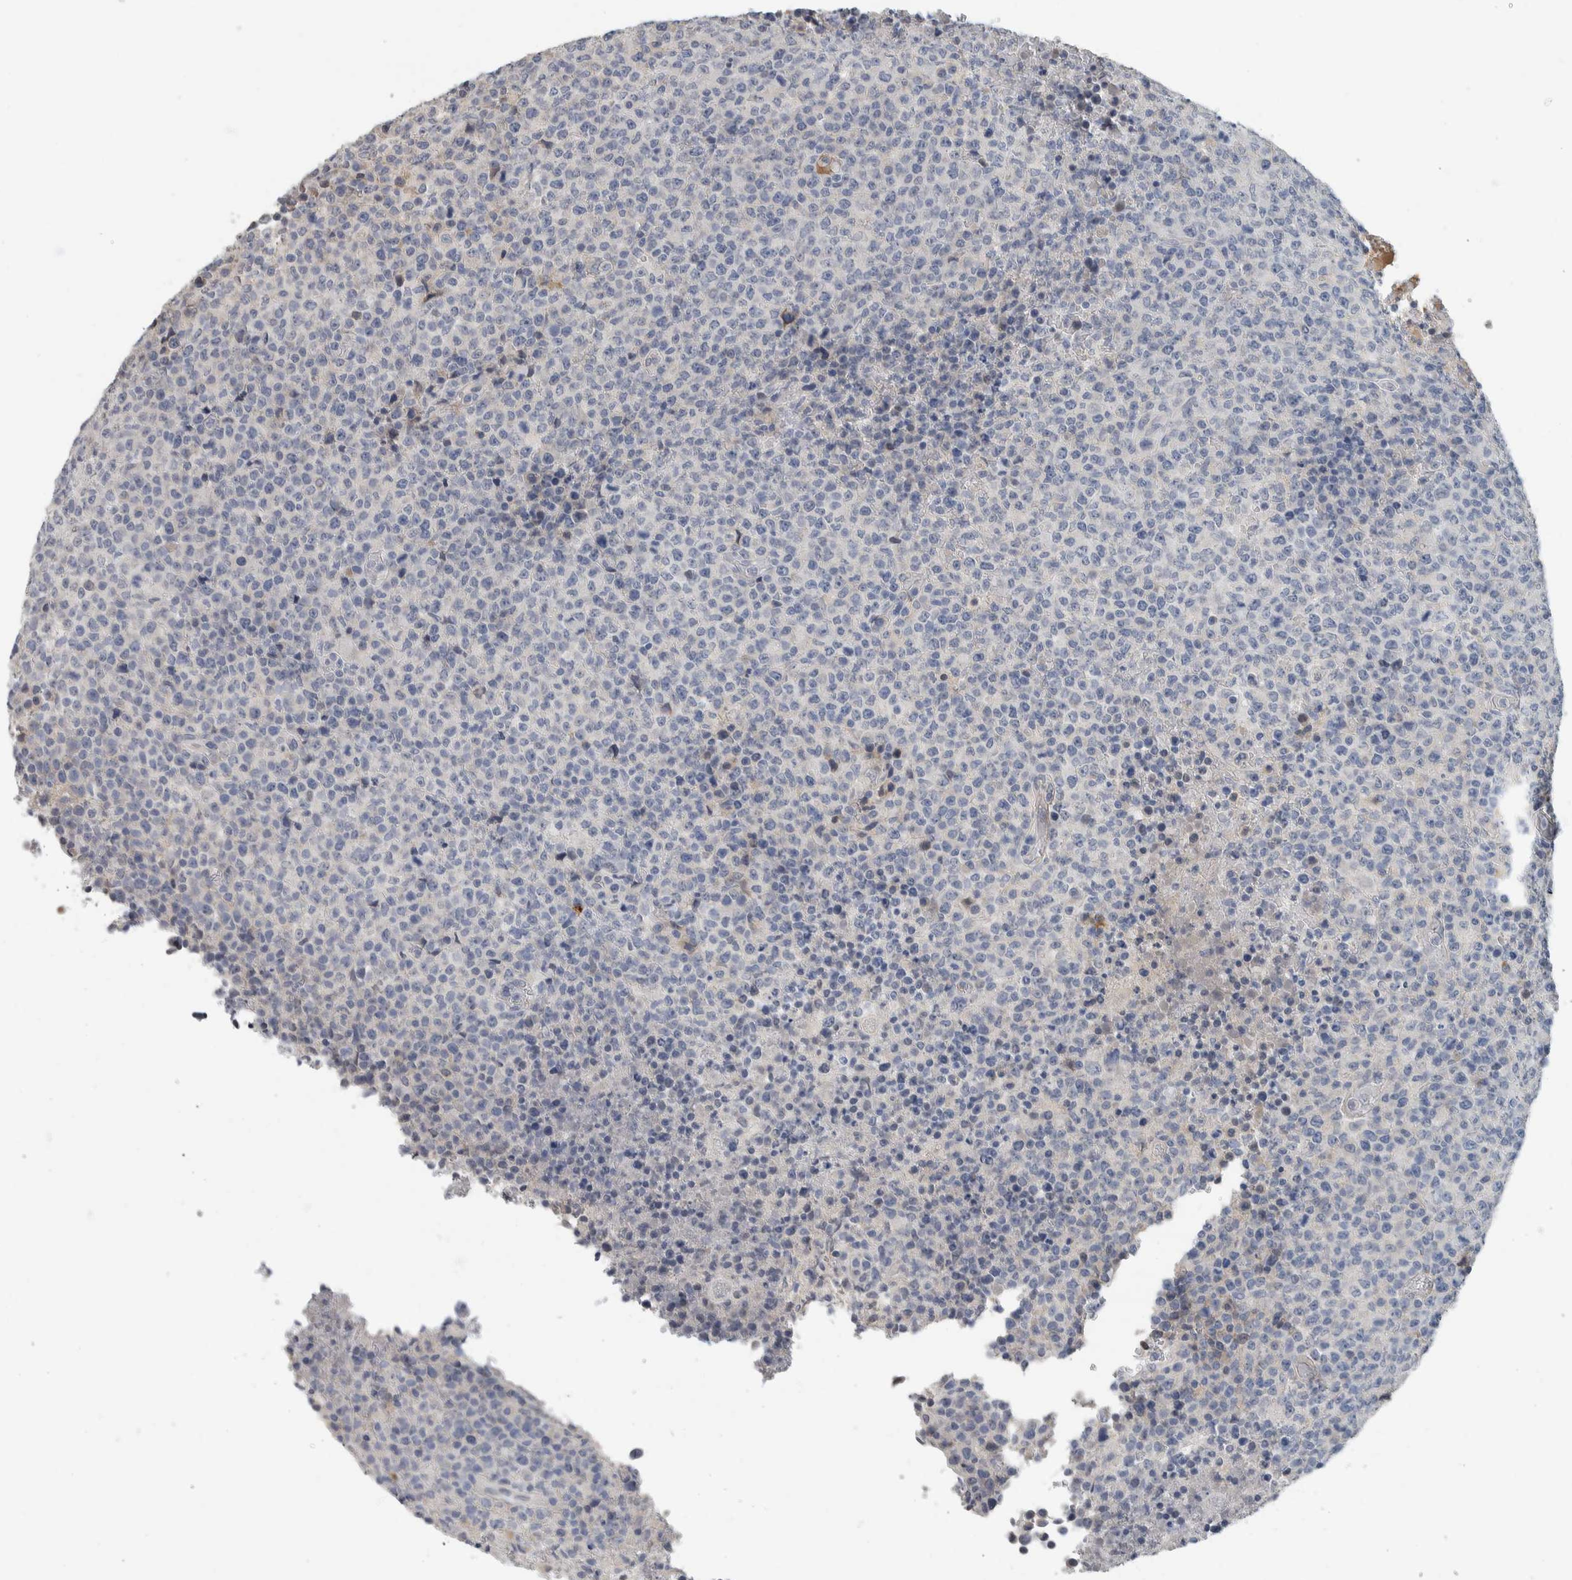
{"staining": {"intensity": "negative", "quantity": "none", "location": "none"}, "tissue": "lymphoma", "cell_type": "Tumor cells", "image_type": "cancer", "snomed": [{"axis": "morphology", "description": "Malignant lymphoma, non-Hodgkin's type, High grade"}, {"axis": "topography", "description": "Lymph node"}], "caption": "Tumor cells are negative for protein expression in human lymphoma.", "gene": "NEFM", "patient": {"sex": "male", "age": 13}}